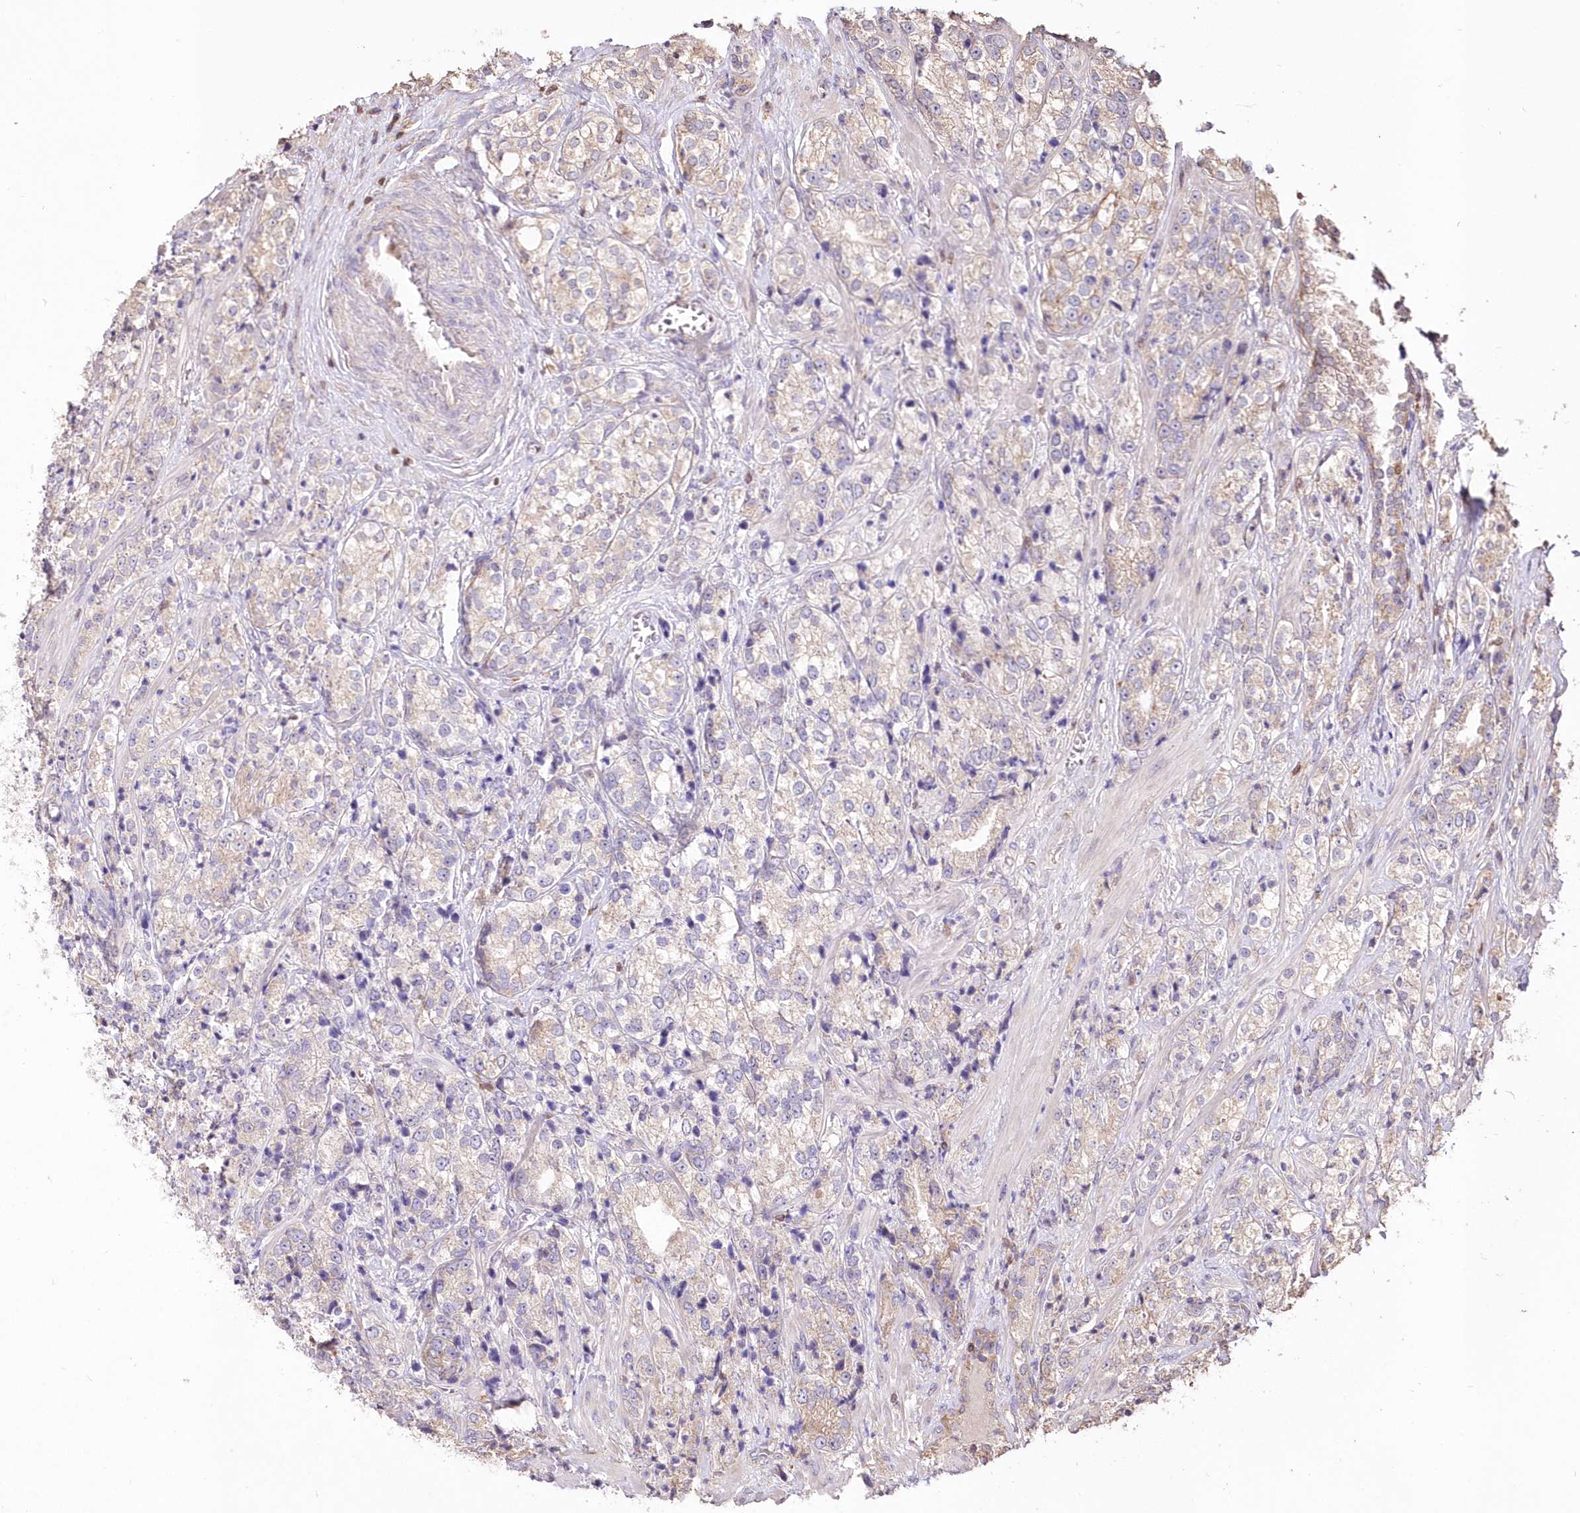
{"staining": {"intensity": "negative", "quantity": "none", "location": "none"}, "tissue": "prostate cancer", "cell_type": "Tumor cells", "image_type": "cancer", "snomed": [{"axis": "morphology", "description": "Adenocarcinoma, High grade"}, {"axis": "topography", "description": "Prostate"}], "caption": "Tumor cells are negative for protein expression in human prostate cancer.", "gene": "STK17B", "patient": {"sex": "male", "age": 69}}